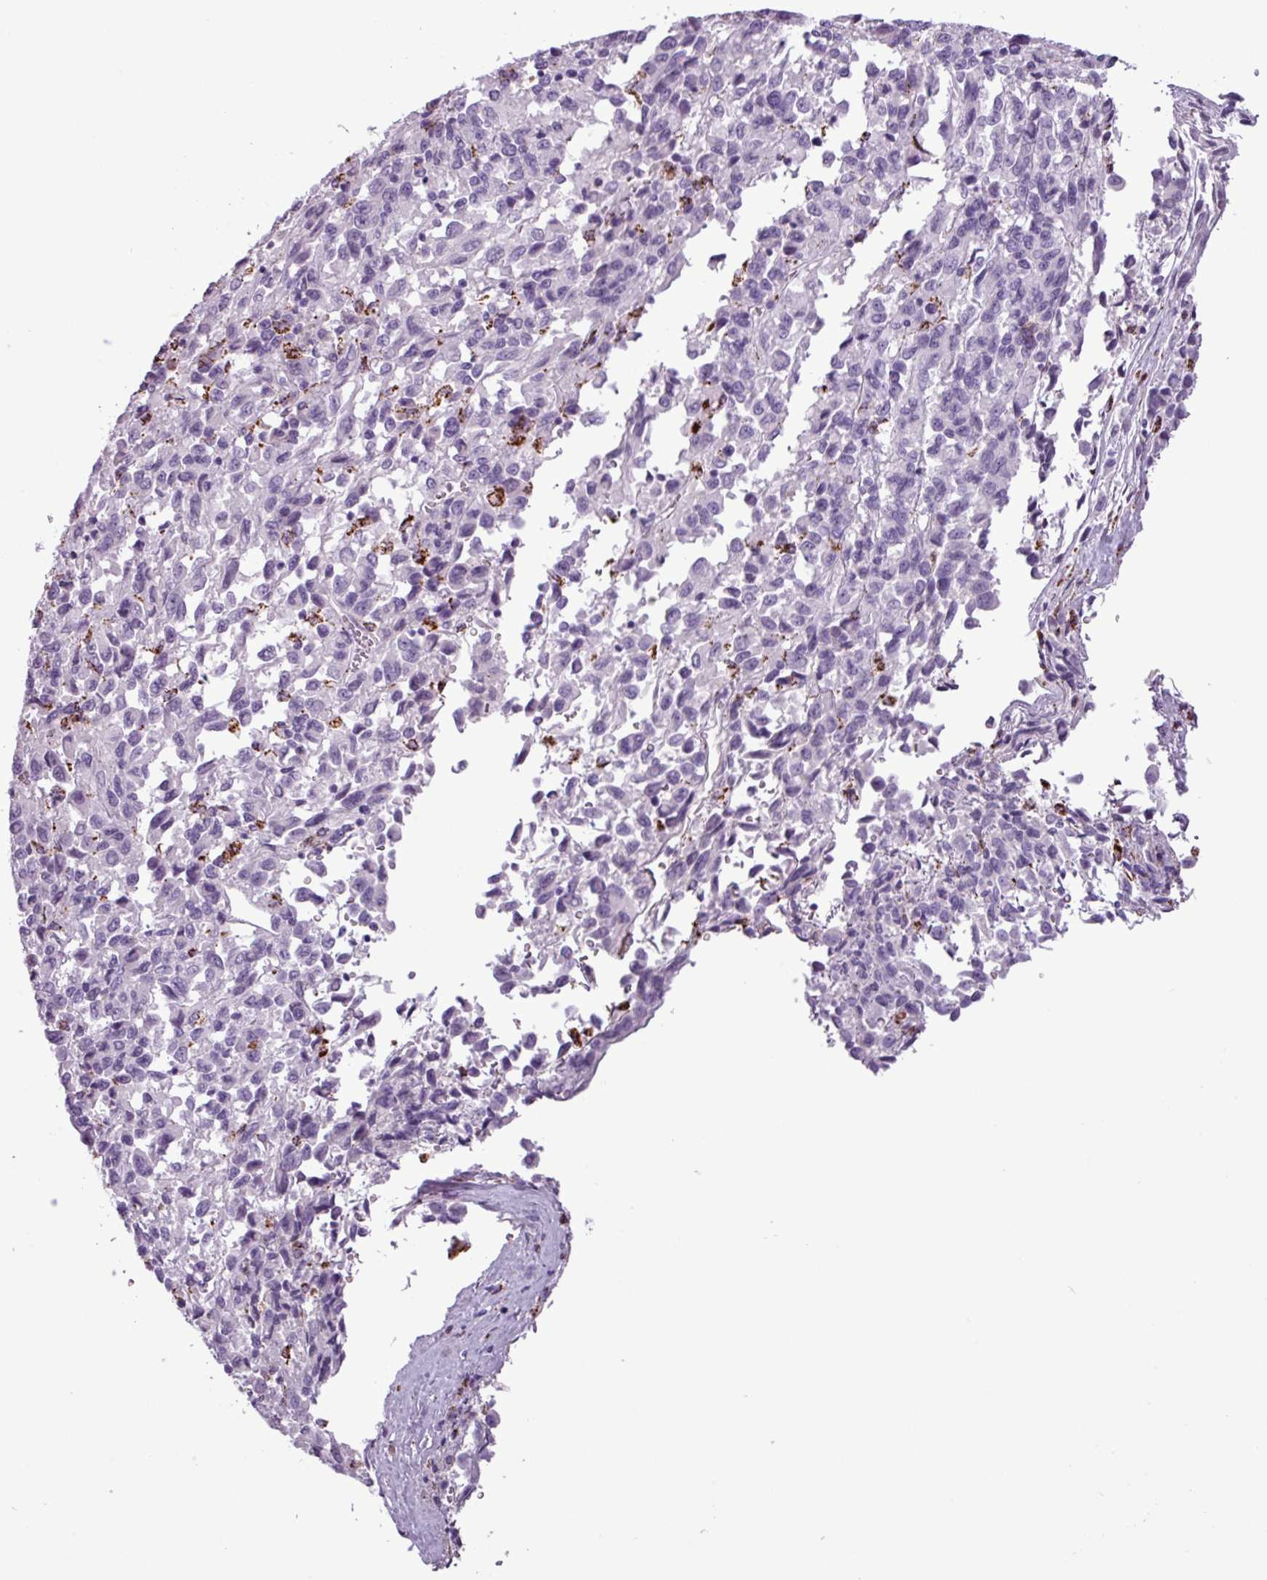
{"staining": {"intensity": "negative", "quantity": "none", "location": "none"}, "tissue": "melanoma", "cell_type": "Tumor cells", "image_type": "cancer", "snomed": [{"axis": "morphology", "description": "Malignant melanoma, Metastatic site"}, {"axis": "topography", "description": "Lung"}], "caption": "A micrograph of melanoma stained for a protein exhibits no brown staining in tumor cells.", "gene": "ZNF667", "patient": {"sex": "male", "age": 64}}